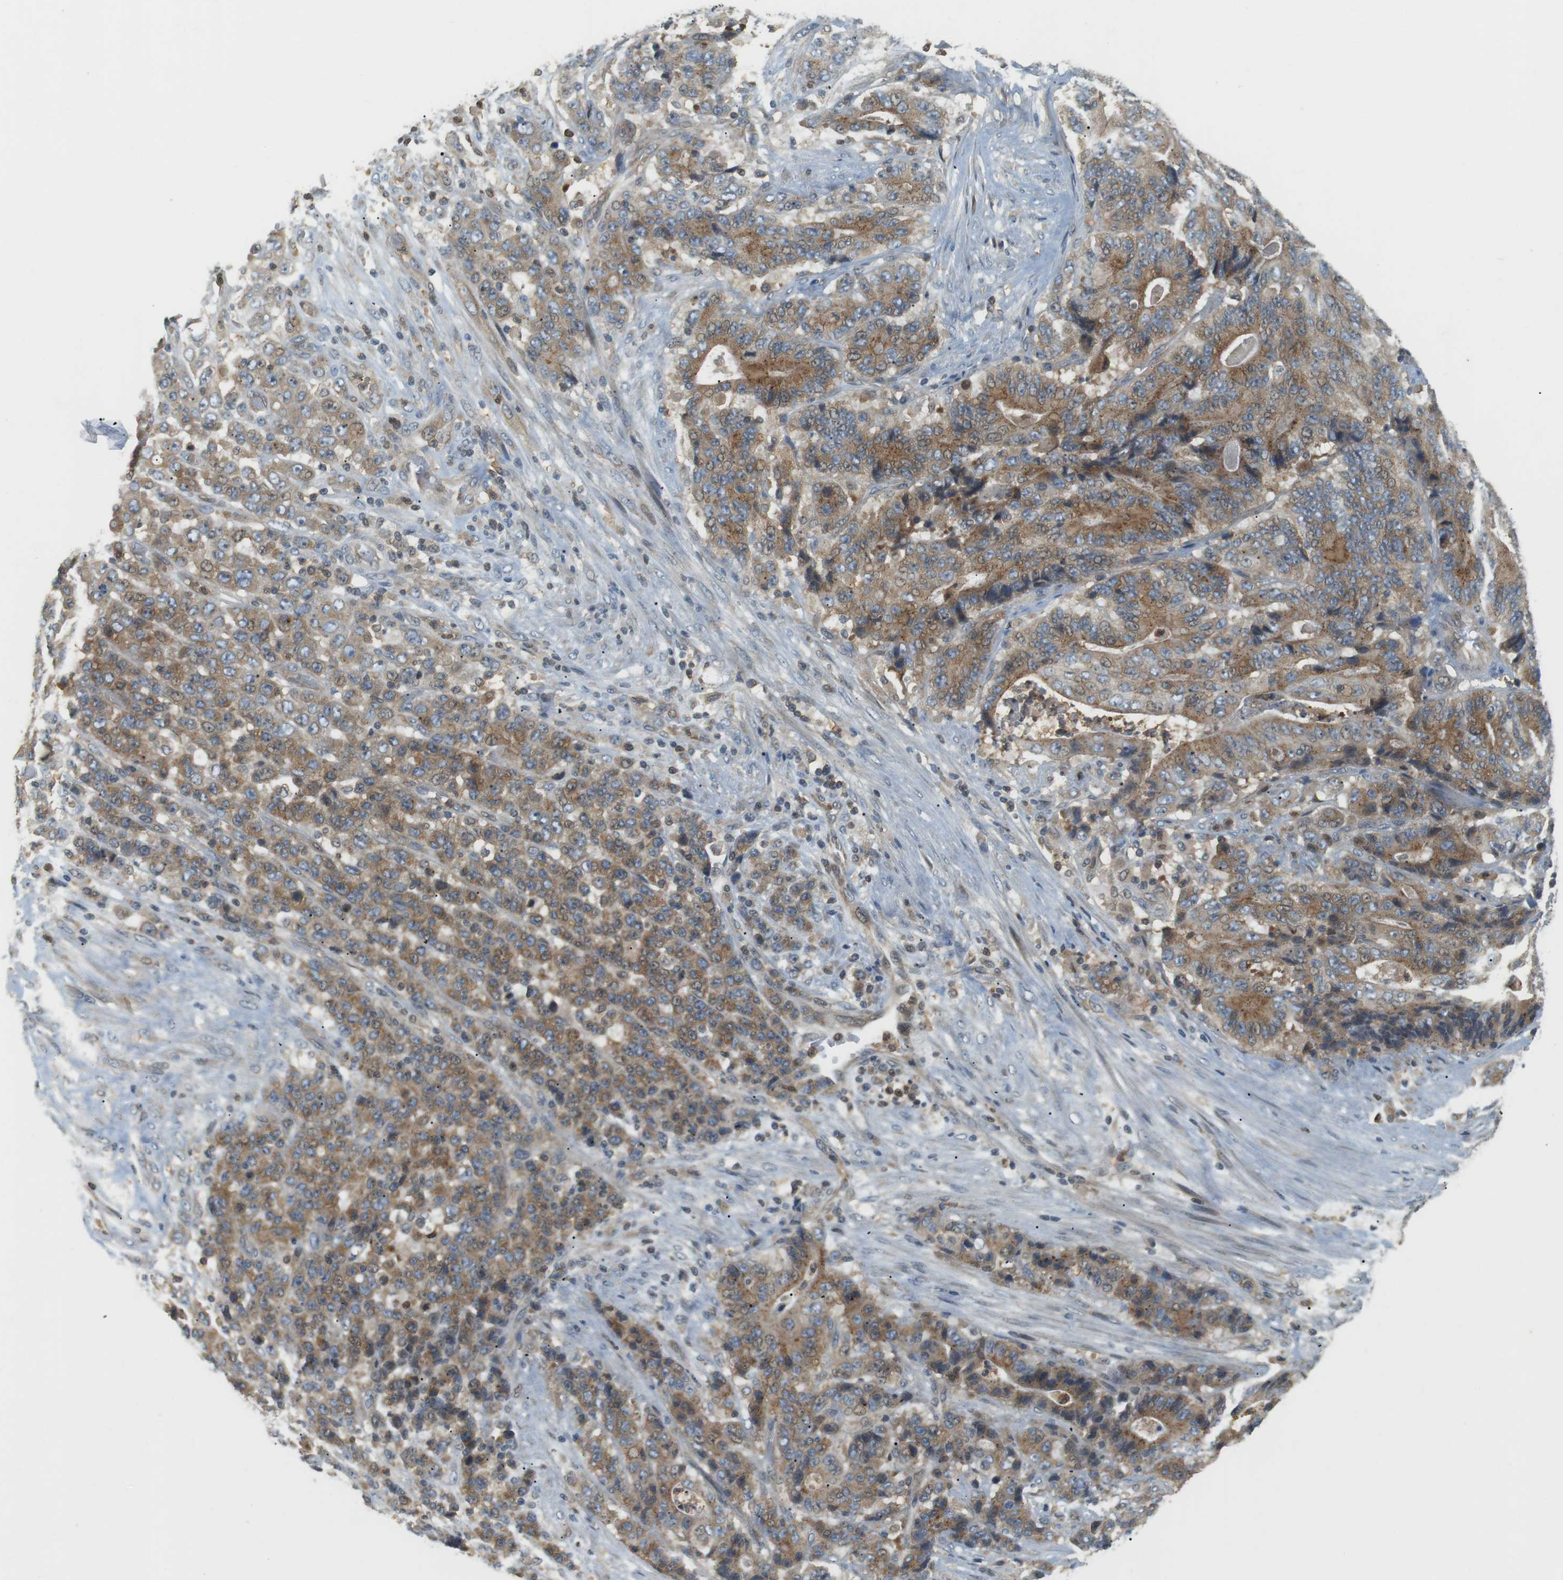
{"staining": {"intensity": "moderate", "quantity": ">75%", "location": "cytoplasmic/membranous"}, "tissue": "stomach cancer", "cell_type": "Tumor cells", "image_type": "cancer", "snomed": [{"axis": "morphology", "description": "Adenocarcinoma, NOS"}, {"axis": "topography", "description": "Stomach"}], "caption": "An immunohistochemistry photomicrograph of tumor tissue is shown. Protein staining in brown highlights moderate cytoplasmic/membranous positivity in stomach cancer within tumor cells. (DAB IHC with brightfield microscopy, high magnification).", "gene": "P2RY1", "patient": {"sex": "female", "age": 73}}